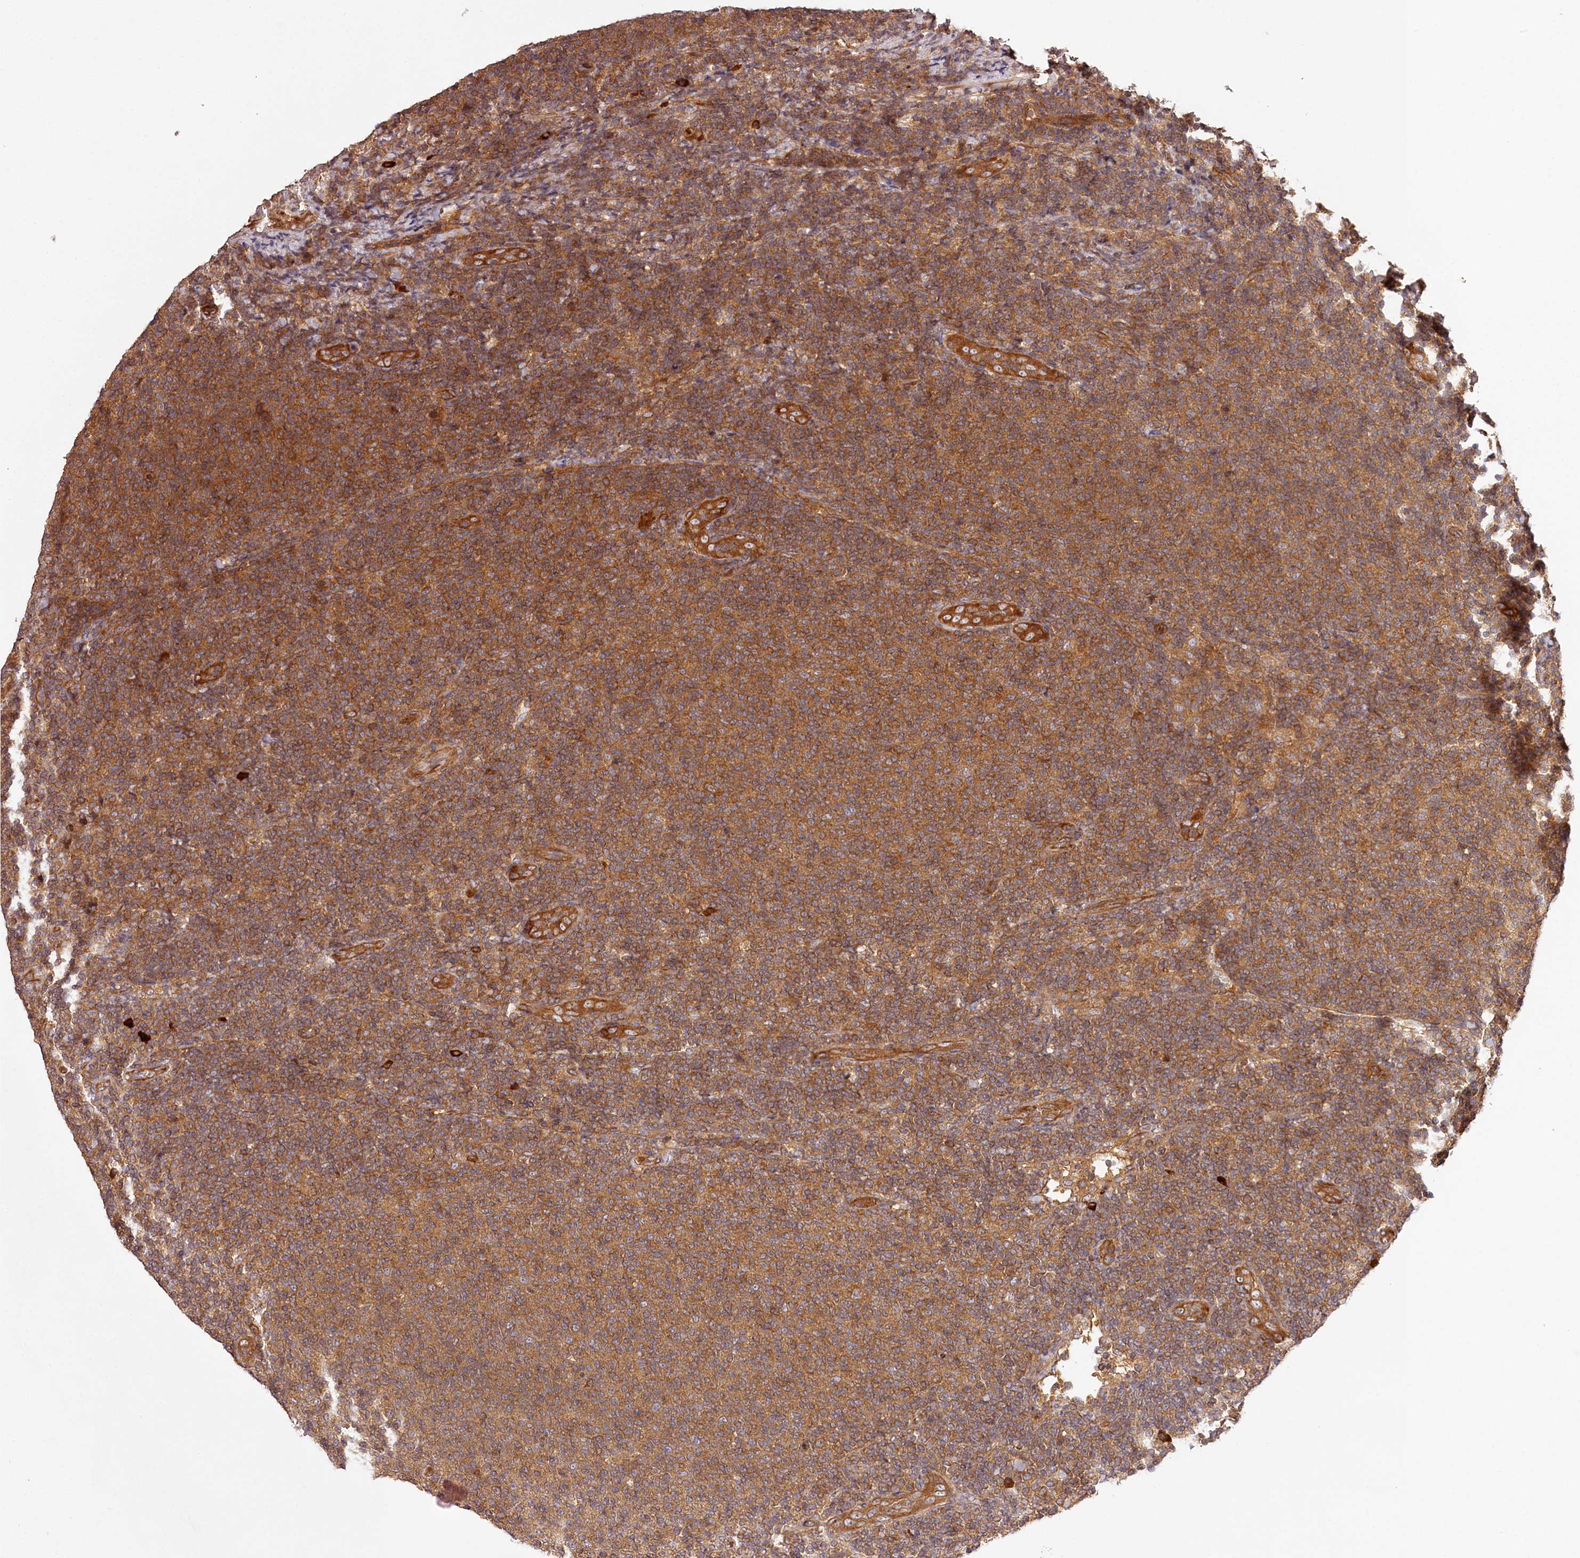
{"staining": {"intensity": "strong", "quantity": ">75%", "location": "cytoplasmic/membranous"}, "tissue": "lymphoma", "cell_type": "Tumor cells", "image_type": "cancer", "snomed": [{"axis": "morphology", "description": "Malignant lymphoma, non-Hodgkin's type, Low grade"}, {"axis": "topography", "description": "Lymph node"}], "caption": "High-power microscopy captured an IHC histopathology image of malignant lymphoma, non-Hodgkin's type (low-grade), revealing strong cytoplasmic/membranous expression in approximately >75% of tumor cells.", "gene": "TARS1", "patient": {"sex": "male", "age": 66}}